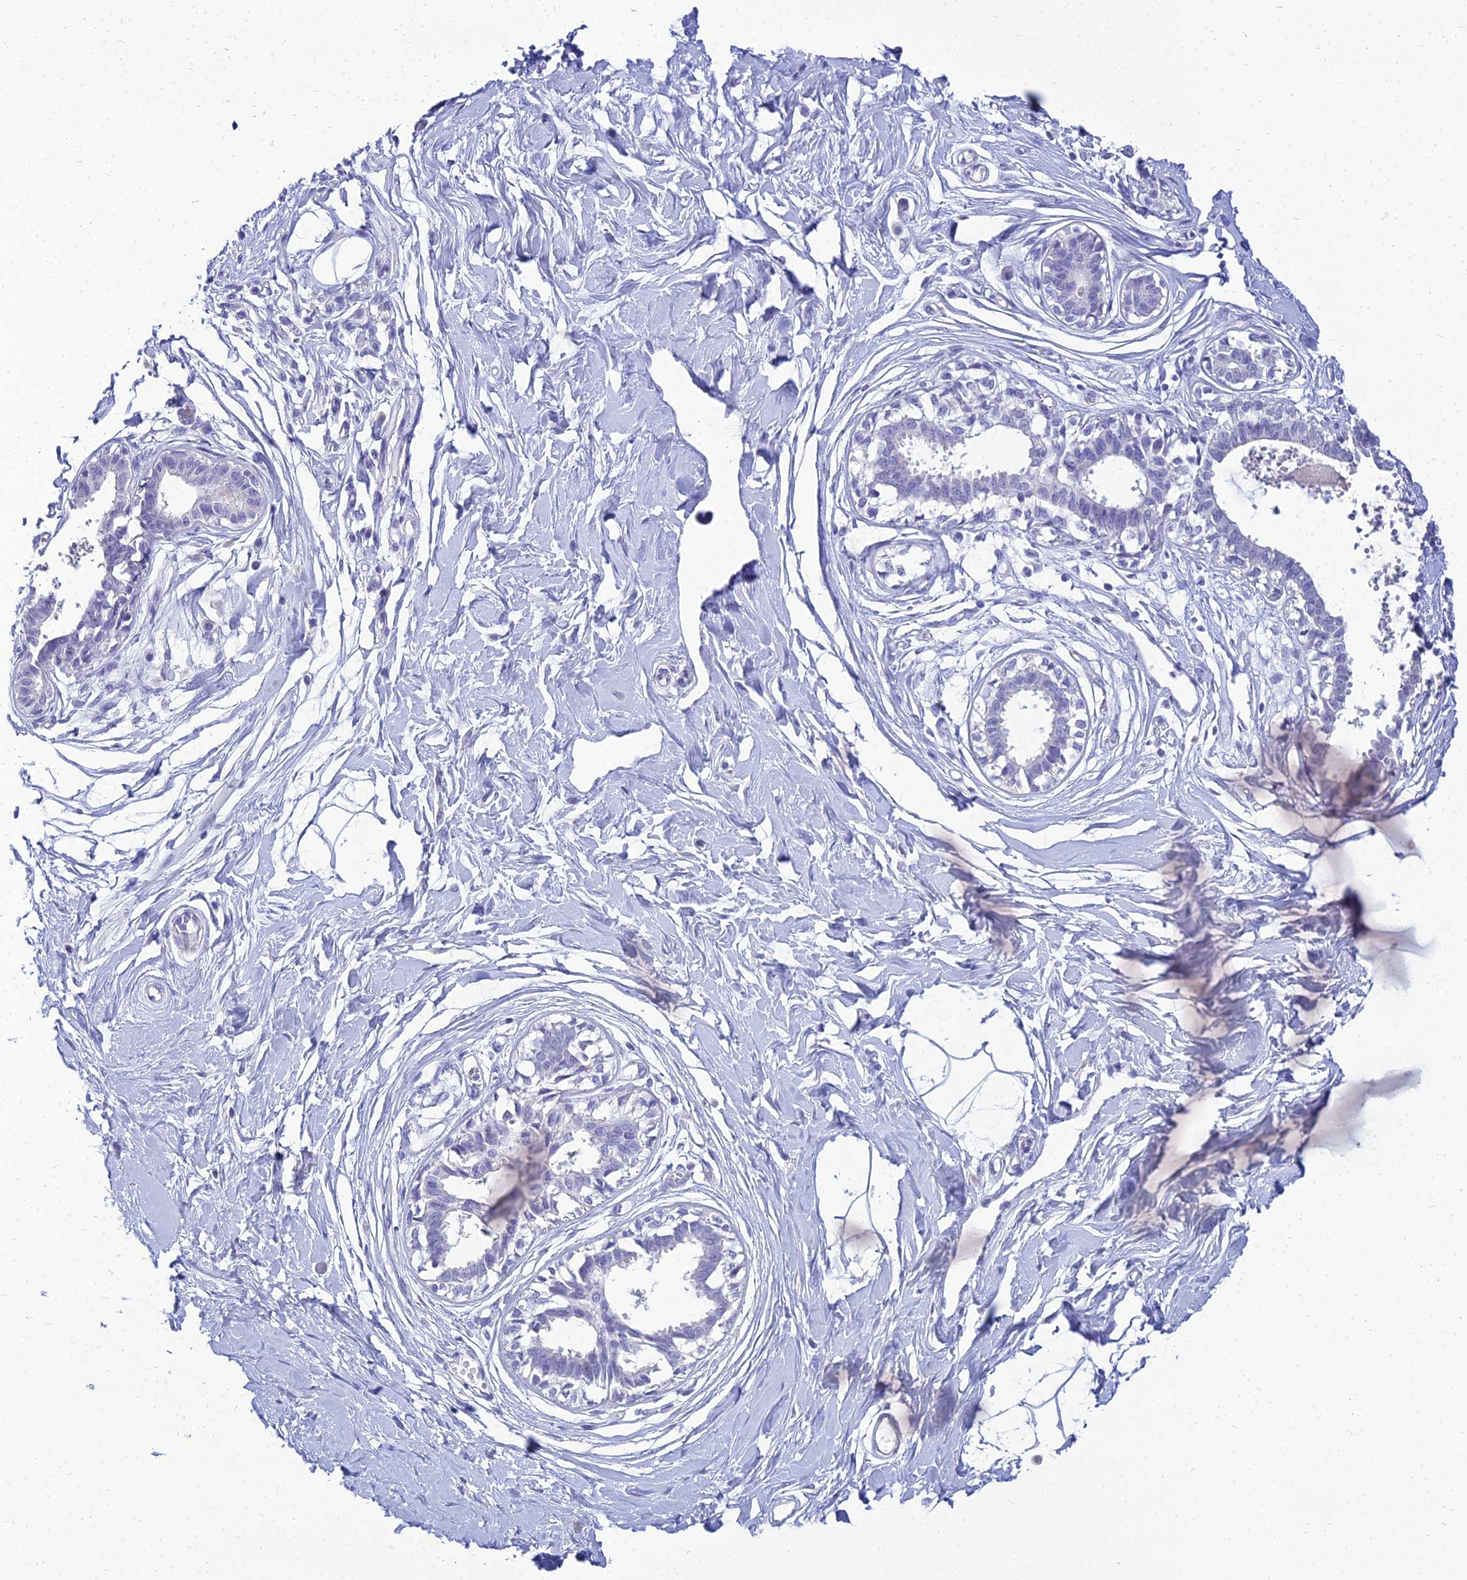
{"staining": {"intensity": "negative", "quantity": "none", "location": "none"}, "tissue": "breast", "cell_type": "Adipocytes", "image_type": "normal", "snomed": [{"axis": "morphology", "description": "Normal tissue, NOS"}, {"axis": "topography", "description": "Breast"}], "caption": "This is an immunohistochemistry image of normal human breast. There is no staining in adipocytes.", "gene": "NPY", "patient": {"sex": "female", "age": 45}}